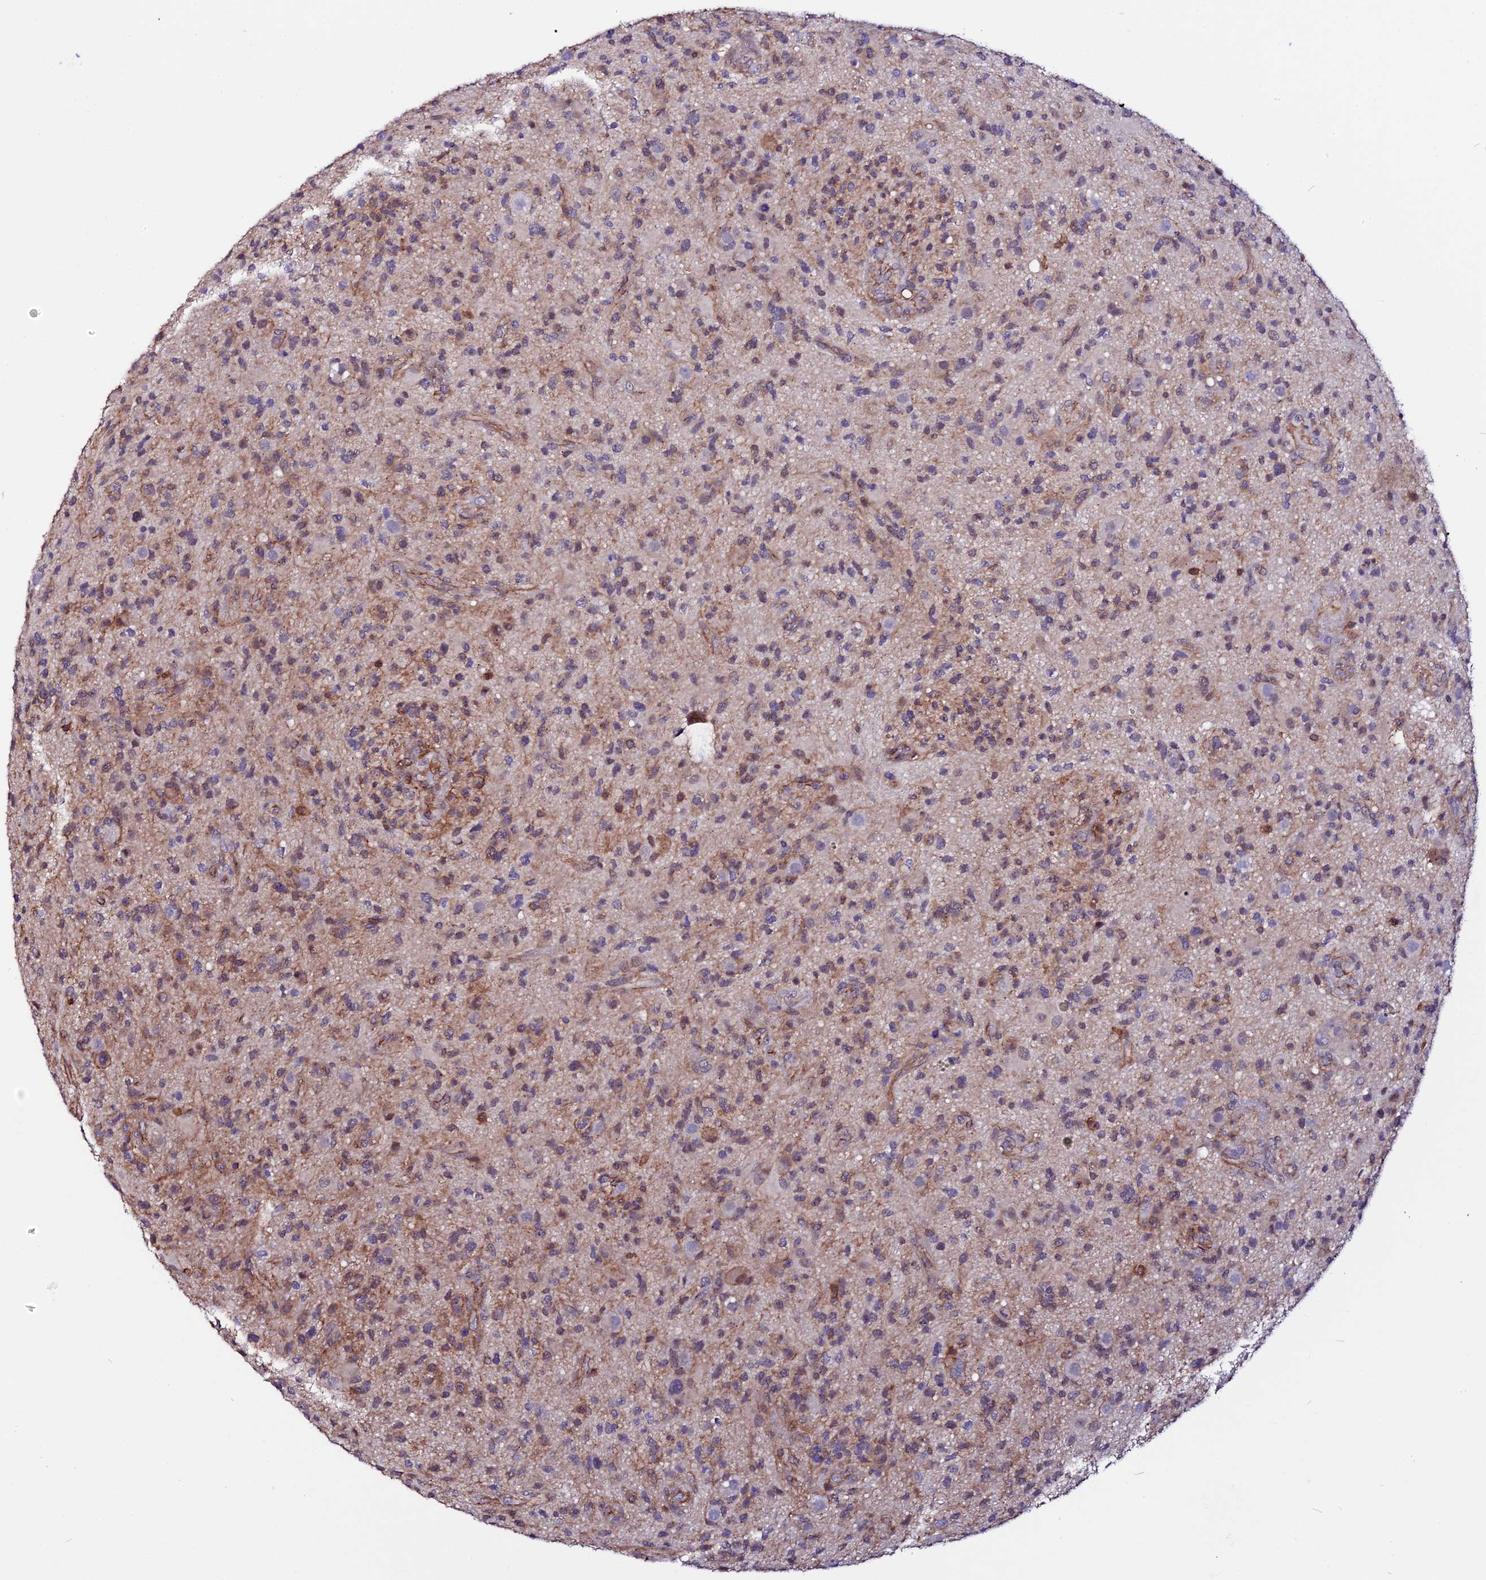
{"staining": {"intensity": "moderate", "quantity": "<25%", "location": "cytoplasmic/membranous"}, "tissue": "glioma", "cell_type": "Tumor cells", "image_type": "cancer", "snomed": [{"axis": "morphology", "description": "Glioma, malignant, High grade"}, {"axis": "topography", "description": "Brain"}], "caption": "Human high-grade glioma (malignant) stained for a protein (brown) exhibits moderate cytoplasmic/membranous positive positivity in about <25% of tumor cells.", "gene": "USP17L15", "patient": {"sex": "male", "age": 47}}